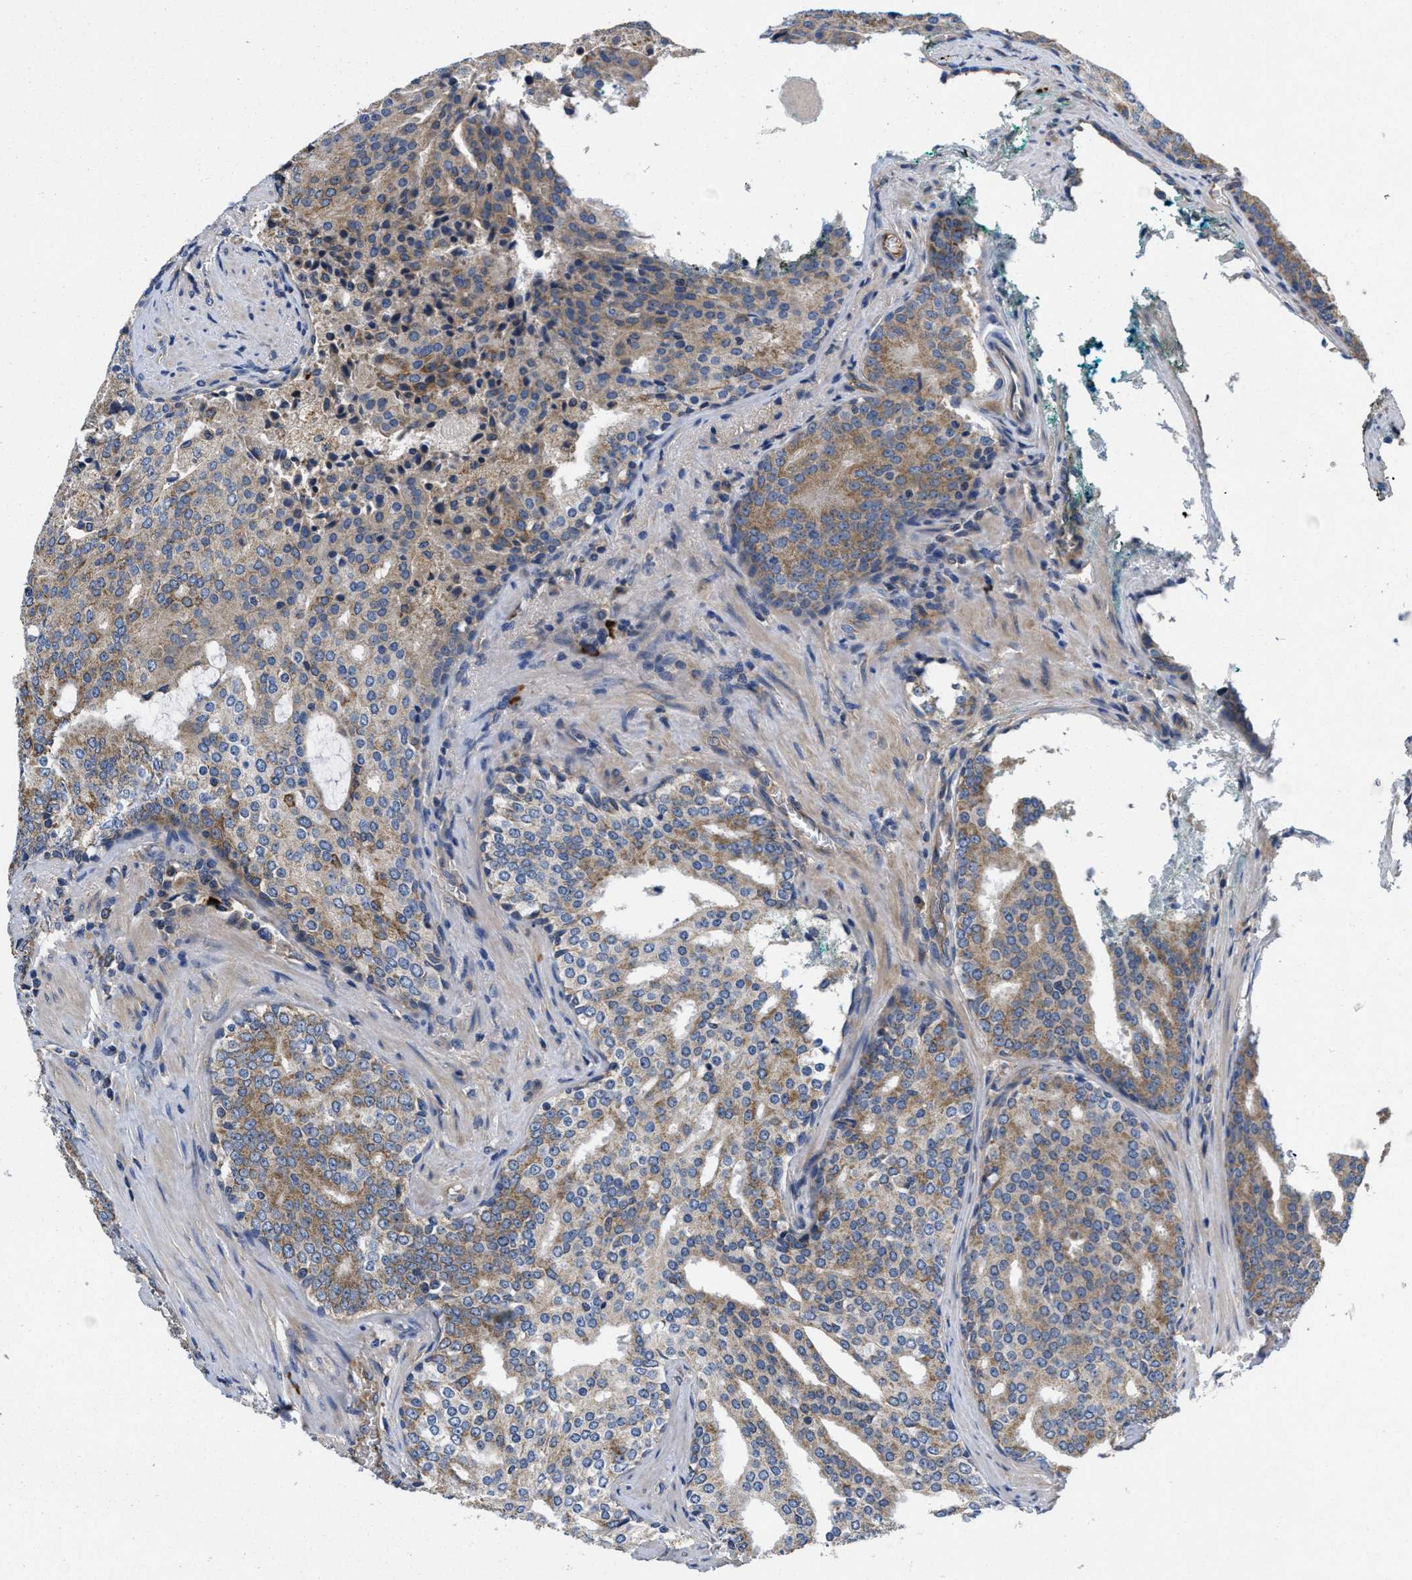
{"staining": {"intensity": "moderate", "quantity": ">75%", "location": "cytoplasmic/membranous"}, "tissue": "prostate cancer", "cell_type": "Tumor cells", "image_type": "cancer", "snomed": [{"axis": "morphology", "description": "Adenocarcinoma, High grade"}, {"axis": "topography", "description": "Prostate"}], "caption": "Human prostate high-grade adenocarcinoma stained for a protein (brown) shows moderate cytoplasmic/membranous positive expression in approximately >75% of tumor cells.", "gene": "GALK1", "patient": {"sex": "male", "age": 71}}